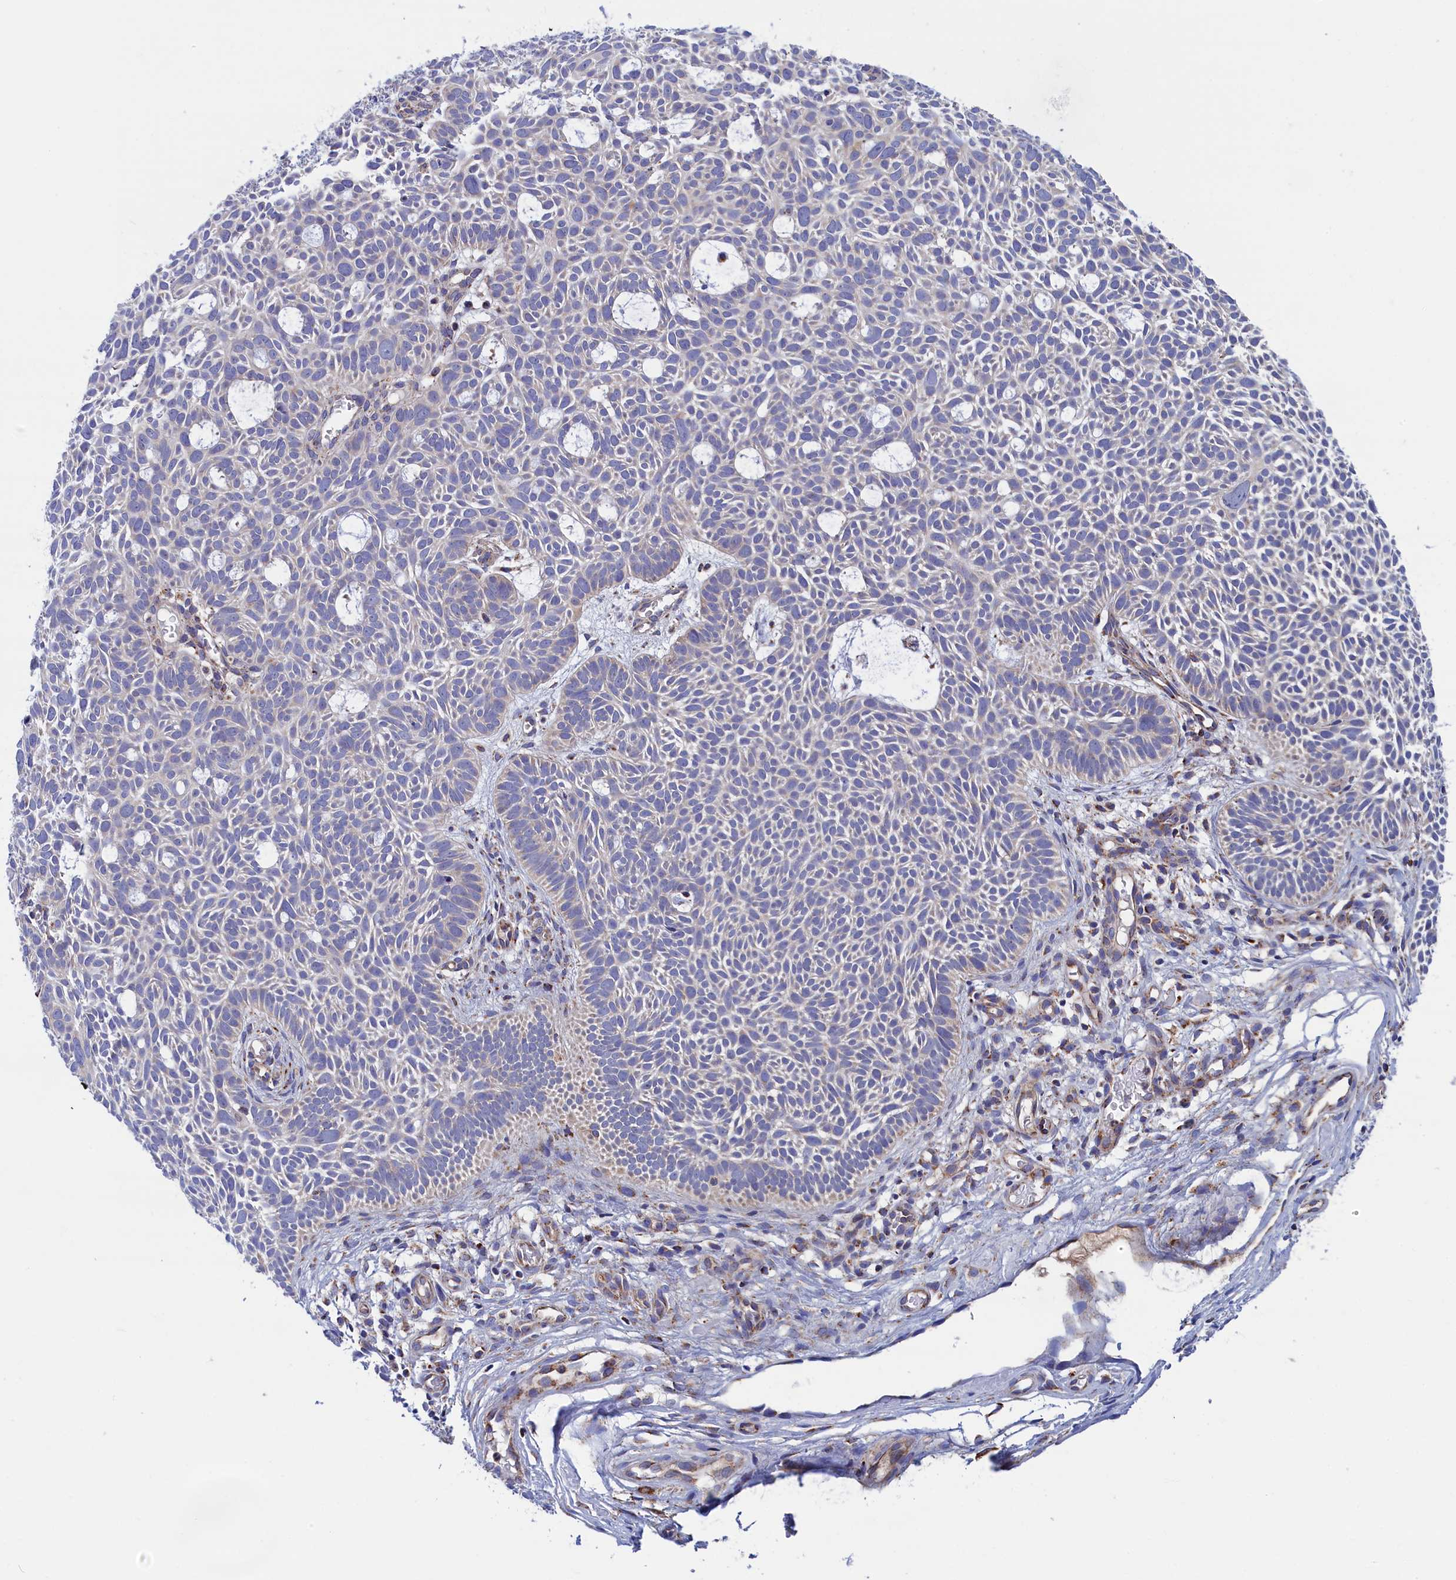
{"staining": {"intensity": "negative", "quantity": "none", "location": "none"}, "tissue": "skin cancer", "cell_type": "Tumor cells", "image_type": "cancer", "snomed": [{"axis": "morphology", "description": "Basal cell carcinoma"}, {"axis": "topography", "description": "Skin"}], "caption": "This photomicrograph is of basal cell carcinoma (skin) stained with IHC to label a protein in brown with the nuclei are counter-stained blue. There is no staining in tumor cells.", "gene": "WDR83", "patient": {"sex": "male", "age": 69}}